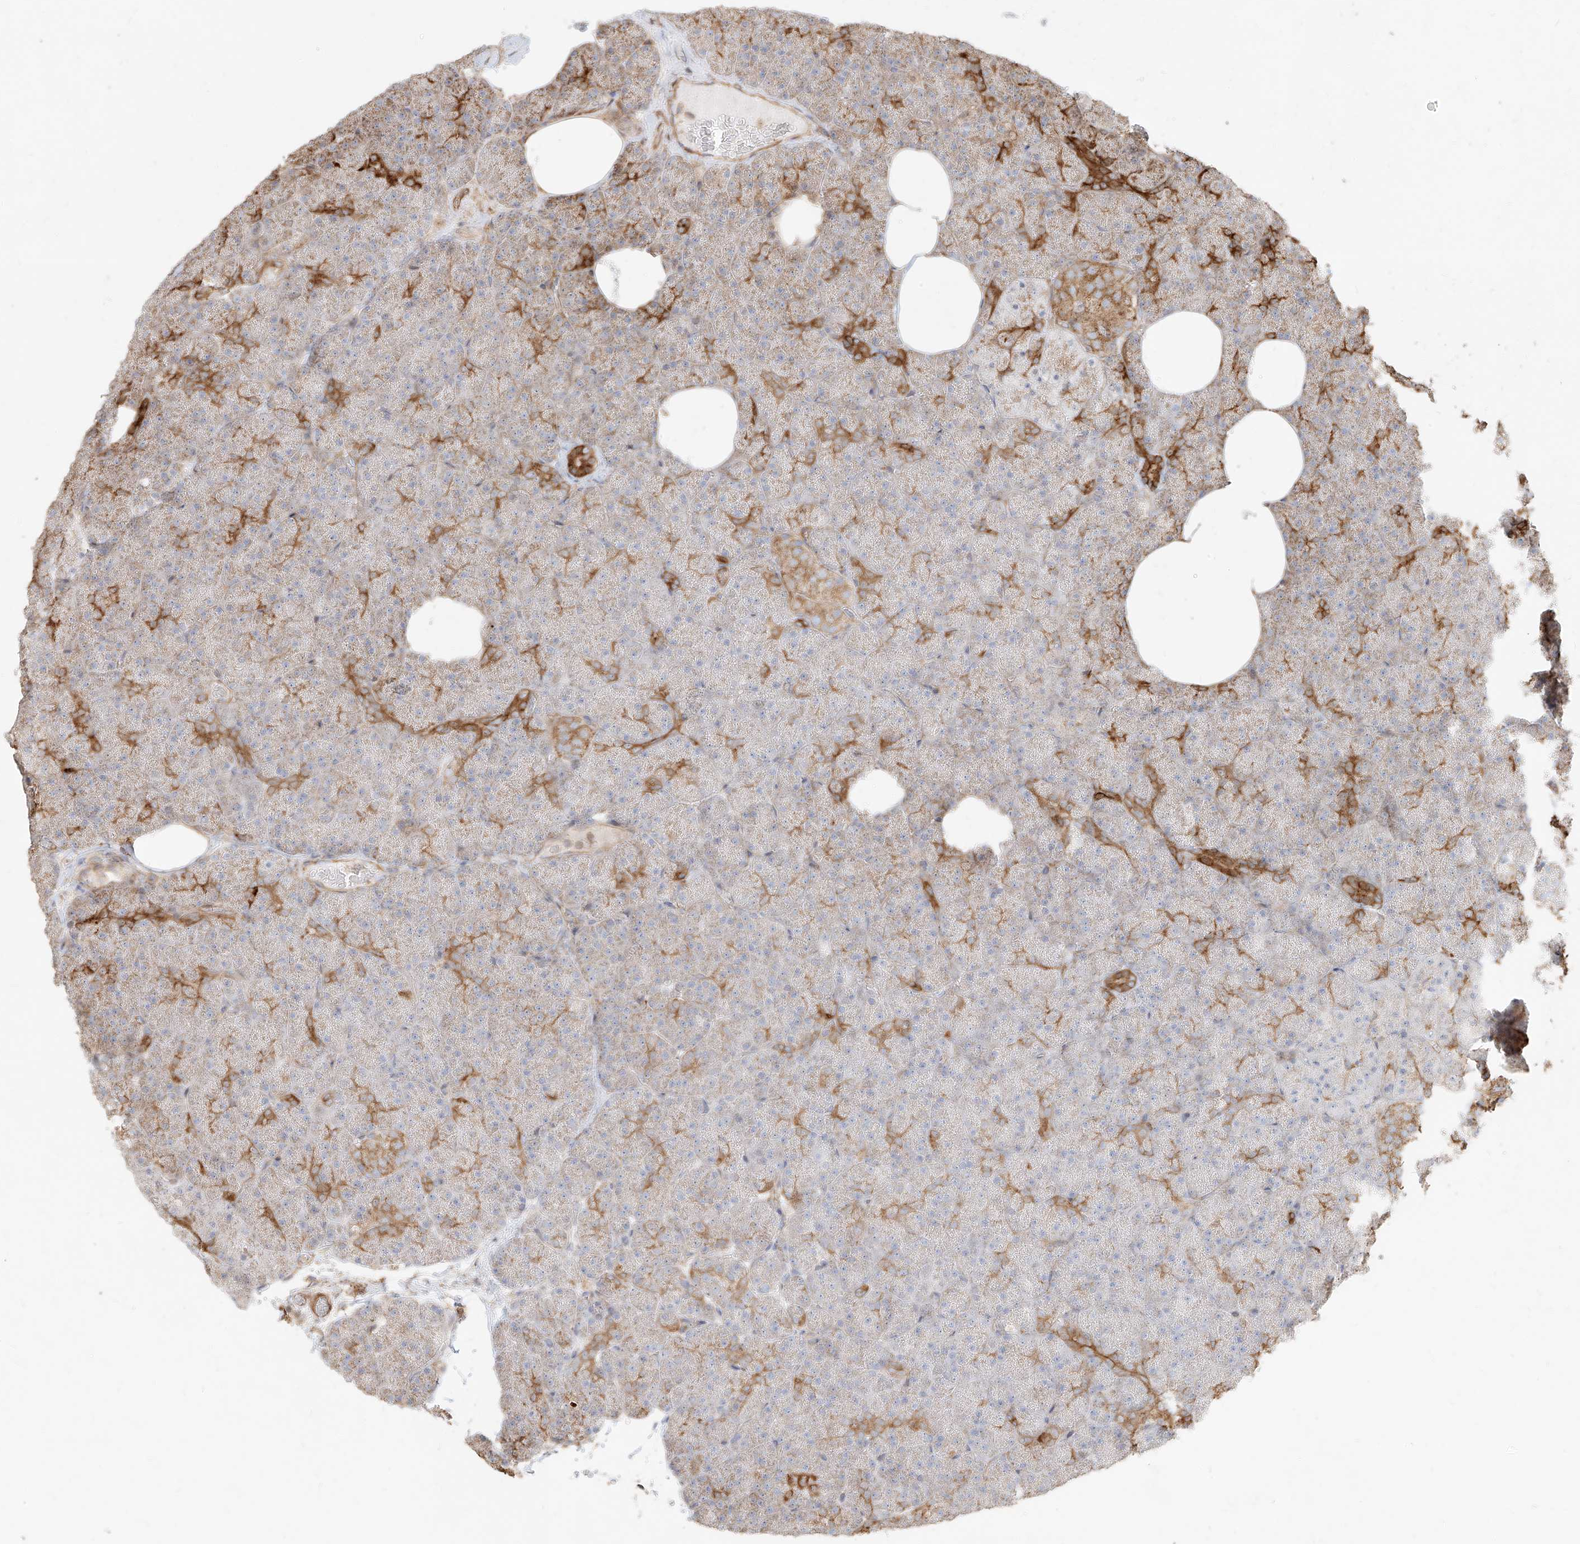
{"staining": {"intensity": "strong", "quantity": "<25%", "location": "cytoplasmic/membranous"}, "tissue": "pancreas", "cell_type": "Exocrine glandular cells", "image_type": "normal", "snomed": [{"axis": "morphology", "description": "Normal tissue, NOS"}, {"axis": "morphology", "description": "Carcinoid, malignant, NOS"}, {"axis": "topography", "description": "Pancreas"}], "caption": "Protein staining exhibits strong cytoplasmic/membranous positivity in about <25% of exocrine glandular cells in normal pancreas. The protein is stained brown, and the nuclei are stained in blue (DAB (3,3'-diaminobenzidine) IHC with brightfield microscopy, high magnification).", "gene": "MTX2", "patient": {"sex": "female", "age": 35}}